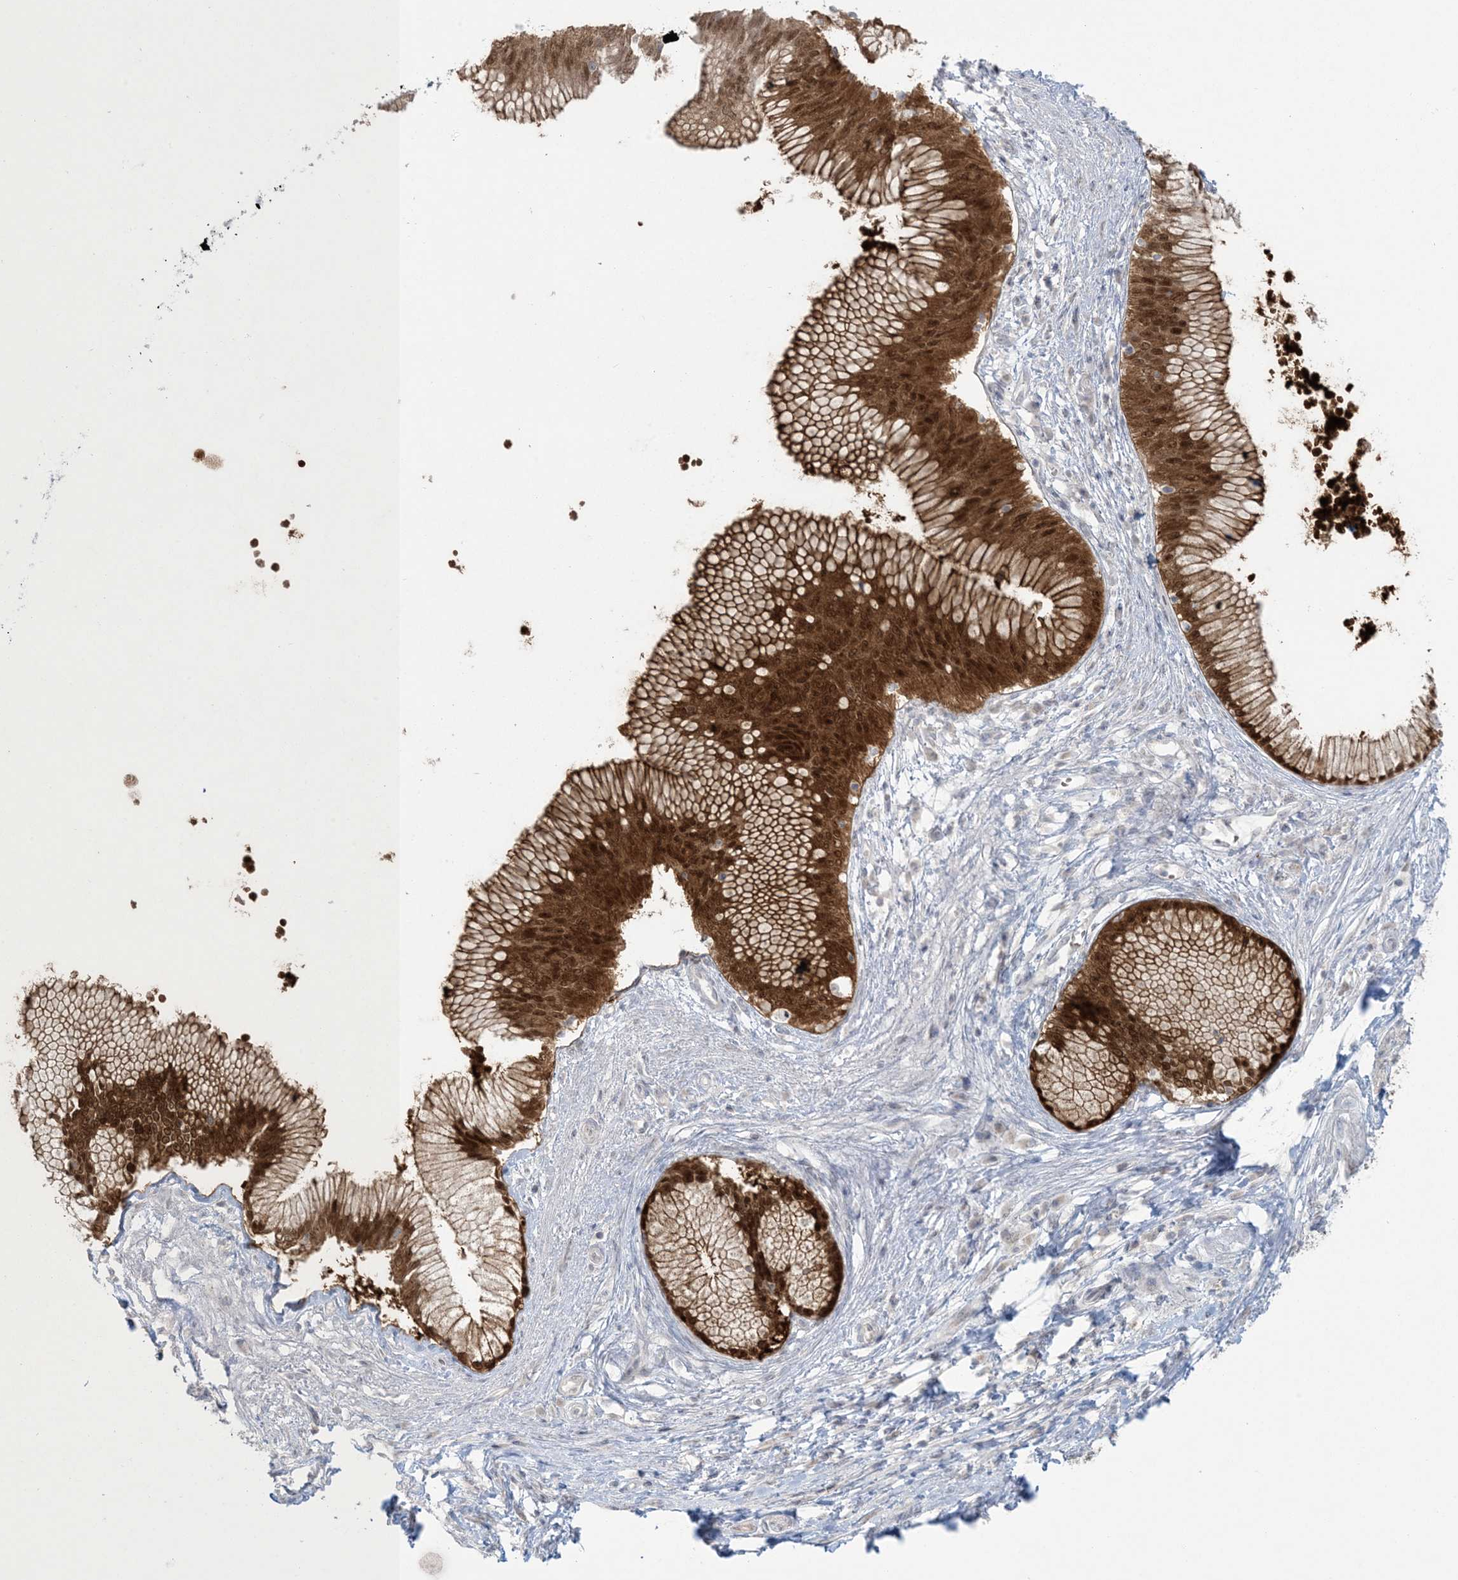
{"staining": {"intensity": "strong", "quantity": ">75%", "location": "cytoplasmic/membranous,nuclear"}, "tissue": "pancreatic cancer", "cell_type": "Tumor cells", "image_type": "cancer", "snomed": [{"axis": "morphology", "description": "Adenocarcinoma, NOS"}, {"axis": "topography", "description": "Pancreas"}], "caption": "Human pancreatic cancer stained with a protein marker displays strong staining in tumor cells.", "gene": "NRBP2", "patient": {"sex": "male", "age": 68}}